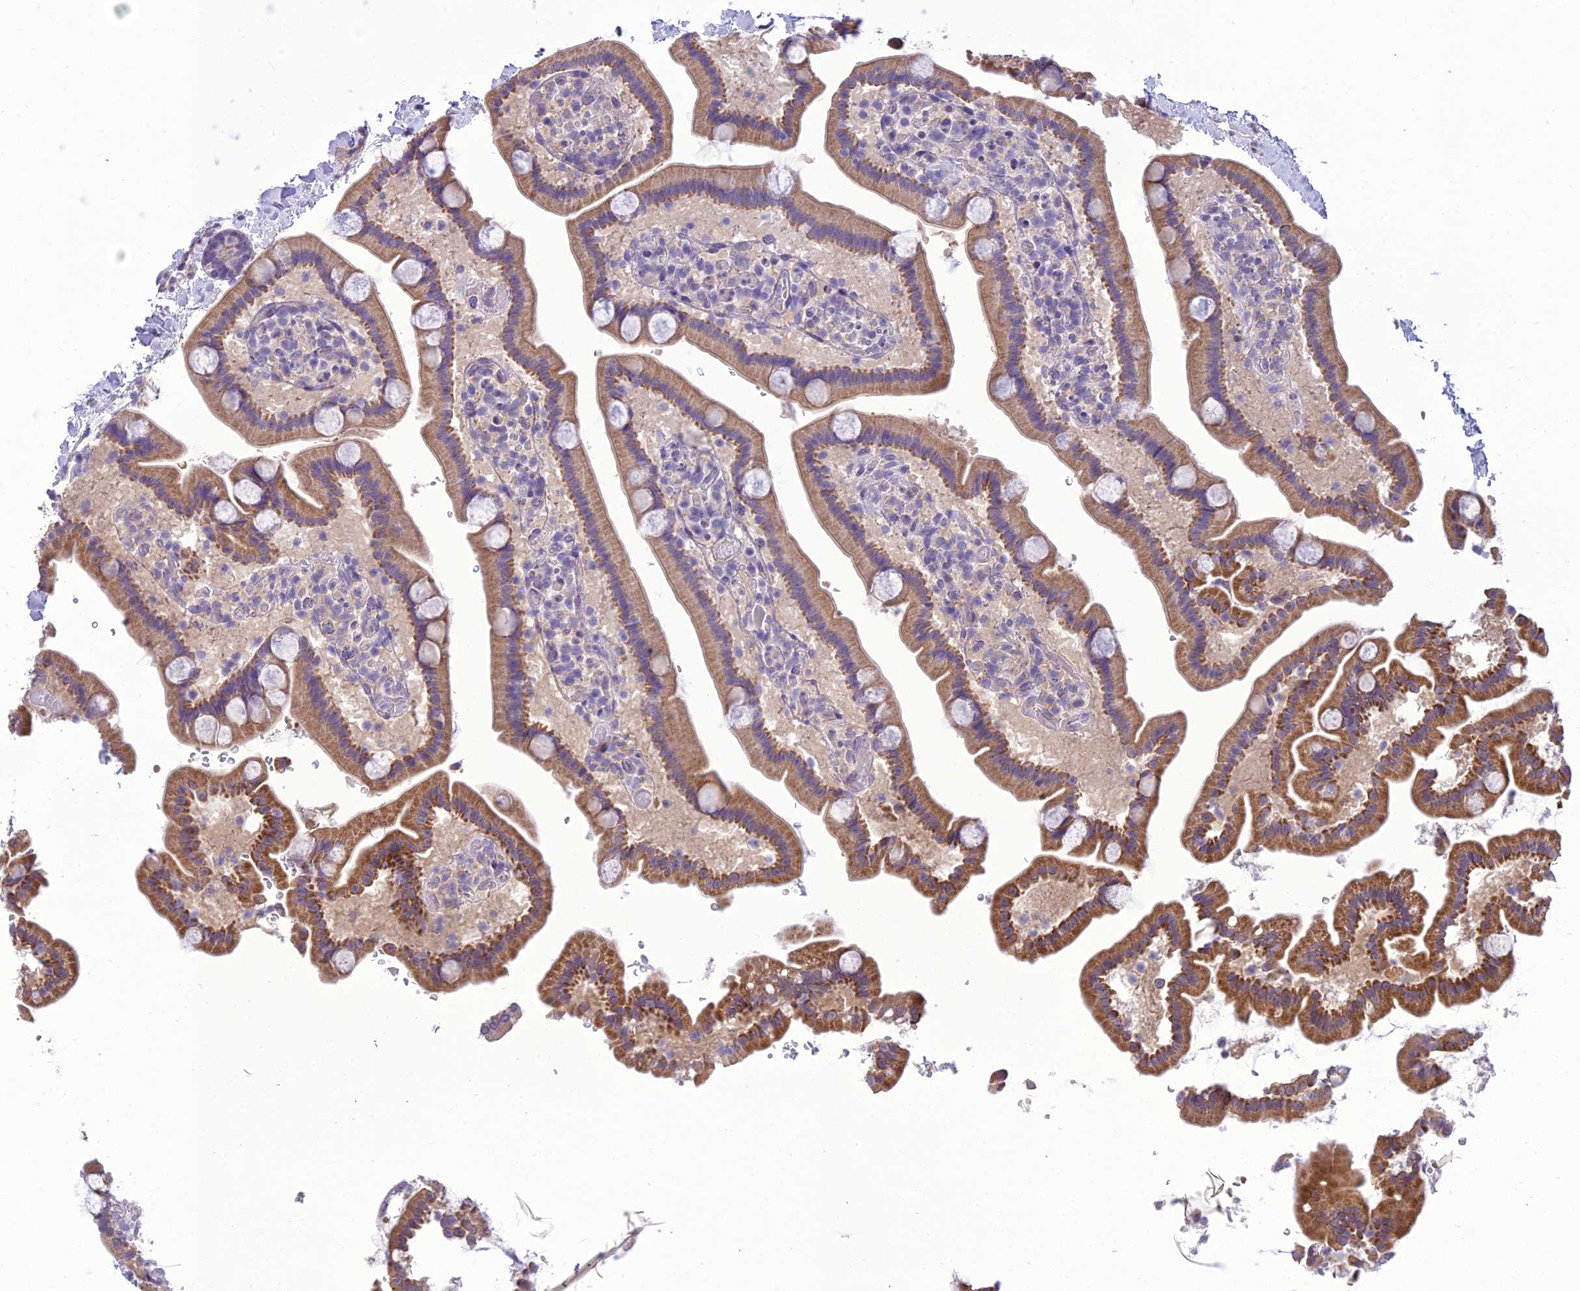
{"staining": {"intensity": "moderate", "quantity": ">75%", "location": "cytoplasmic/membranous"}, "tissue": "duodenum", "cell_type": "Glandular cells", "image_type": "normal", "snomed": [{"axis": "morphology", "description": "Normal tissue, NOS"}, {"axis": "topography", "description": "Duodenum"}], "caption": "Benign duodenum displays moderate cytoplasmic/membranous staining in about >75% of glandular cells, visualized by immunohistochemistry.", "gene": "SCRT1", "patient": {"sex": "male", "age": 55}}